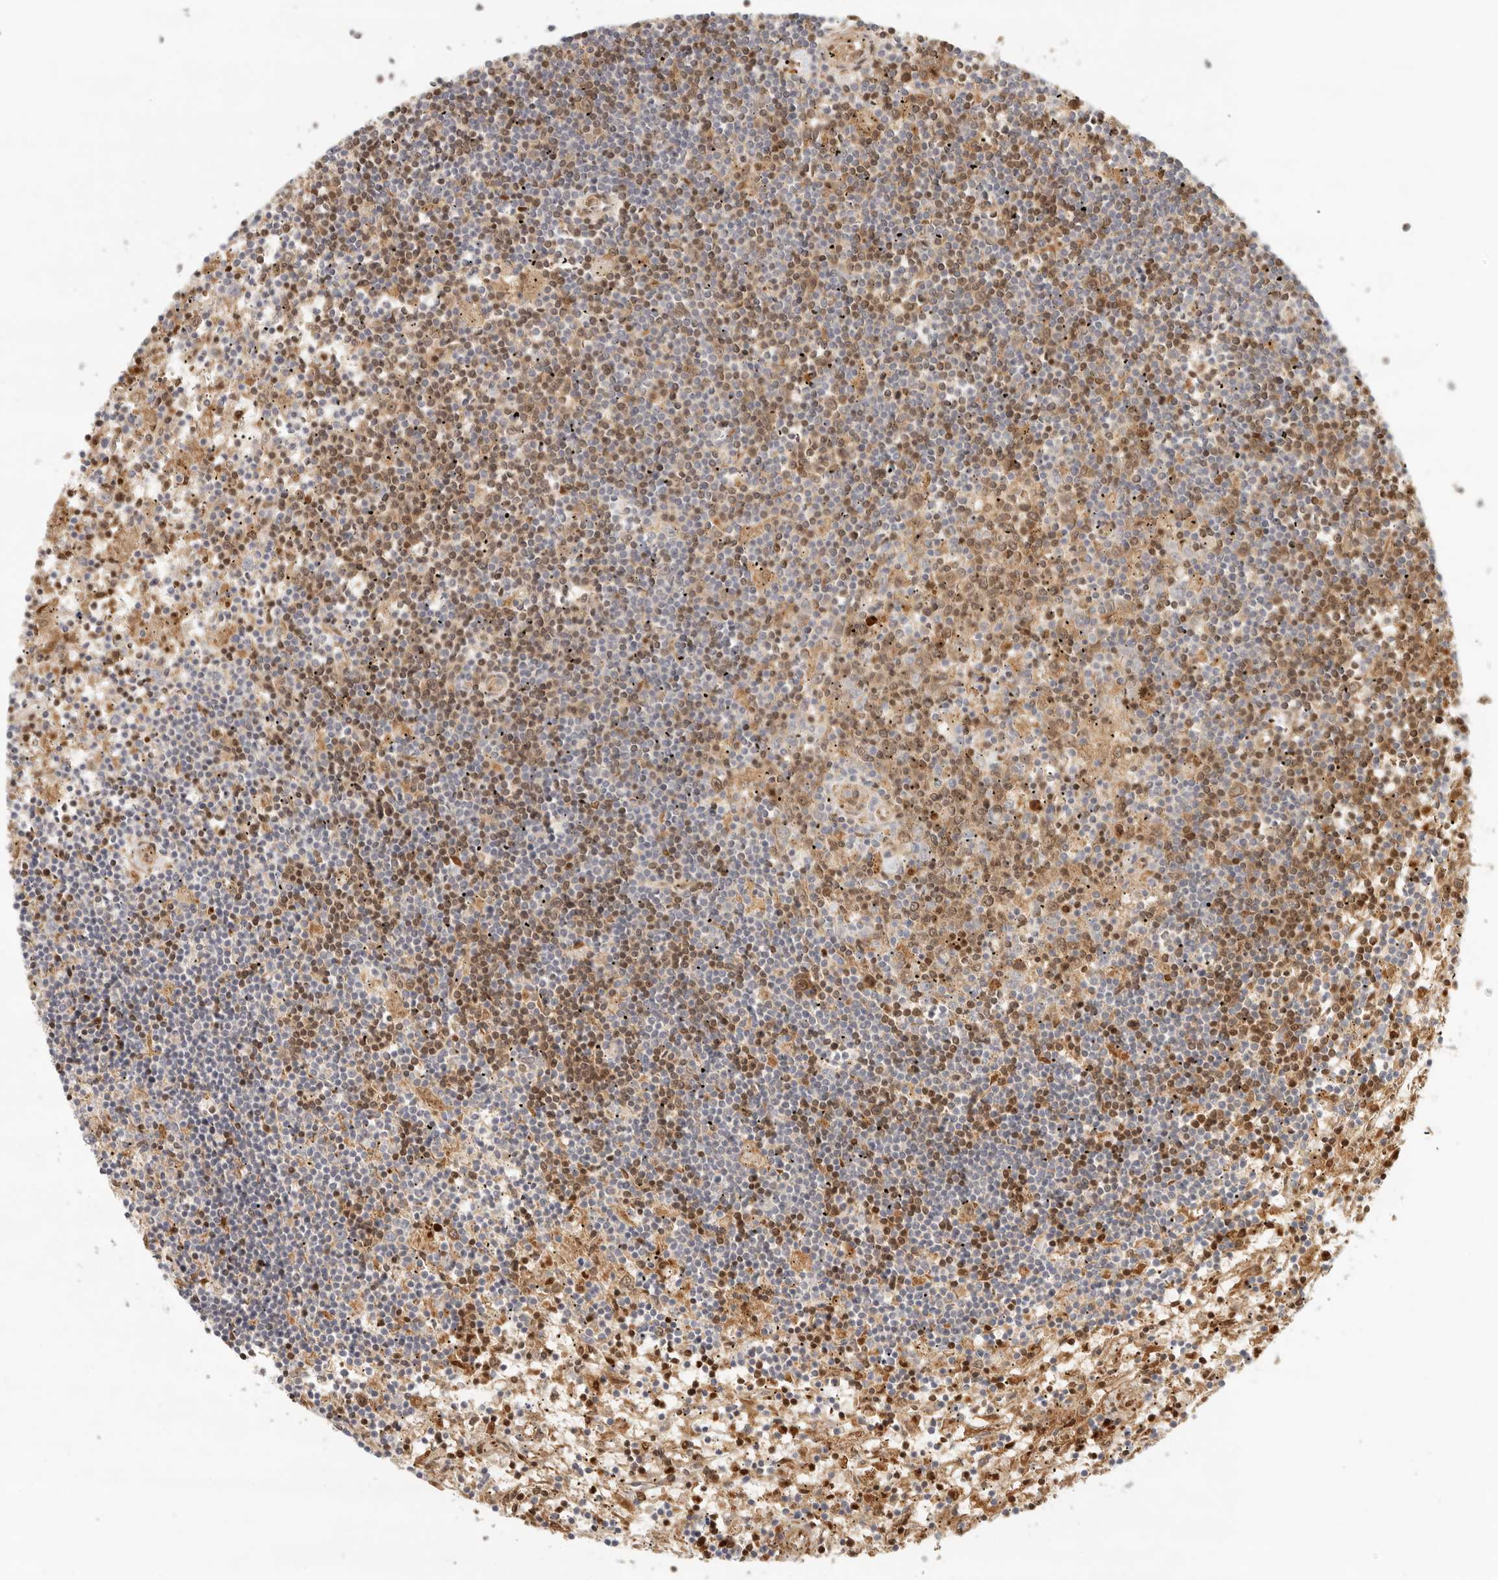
{"staining": {"intensity": "moderate", "quantity": "25%-75%", "location": "cytoplasmic/membranous,nuclear"}, "tissue": "lymphoma", "cell_type": "Tumor cells", "image_type": "cancer", "snomed": [{"axis": "morphology", "description": "Malignant lymphoma, non-Hodgkin's type, Low grade"}, {"axis": "topography", "description": "Spleen"}], "caption": "About 25%-75% of tumor cells in malignant lymphoma, non-Hodgkin's type (low-grade) demonstrate moderate cytoplasmic/membranous and nuclear protein expression as visualized by brown immunohistochemical staining.", "gene": "AHDC1", "patient": {"sex": "male", "age": 76}}